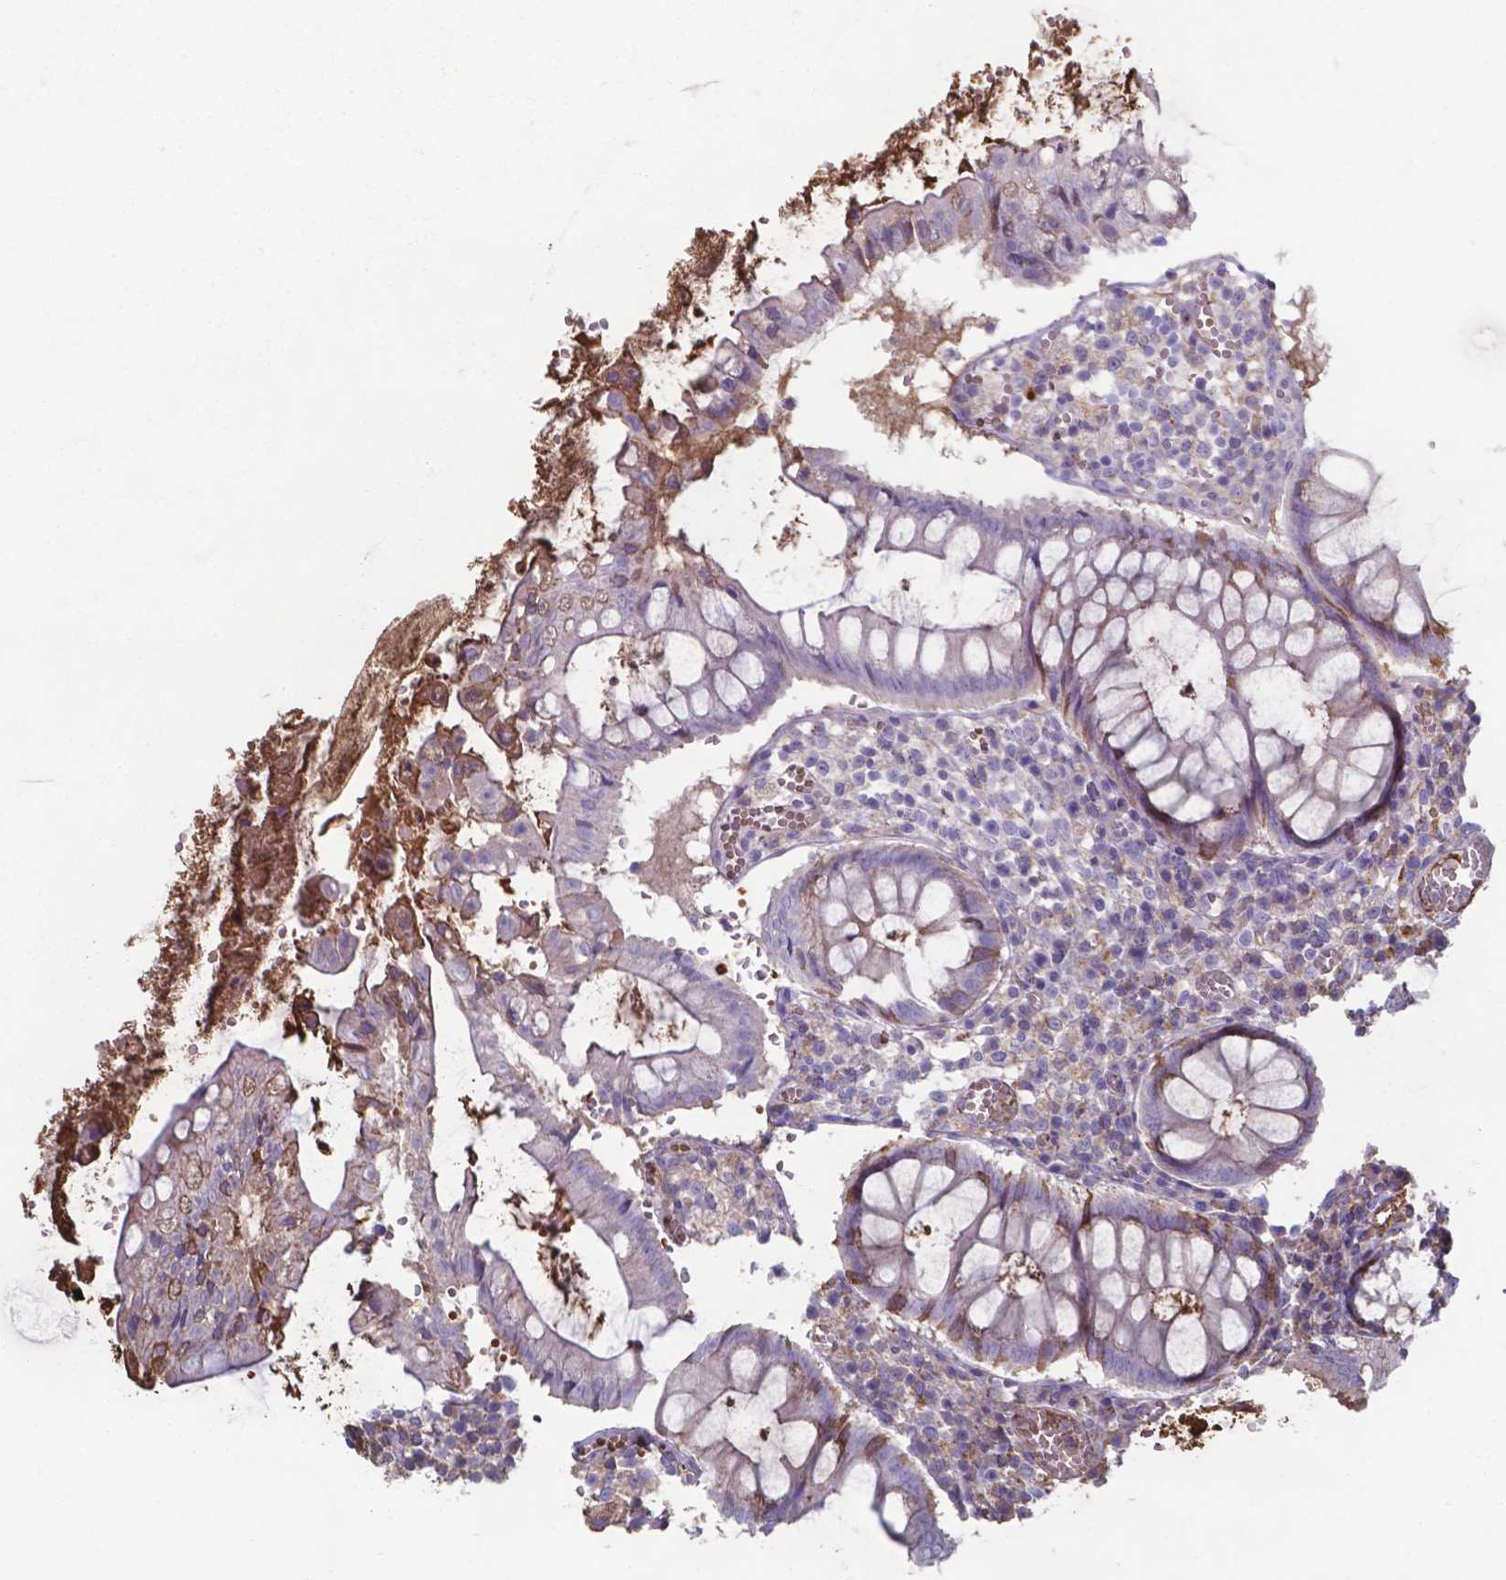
{"staining": {"intensity": "negative", "quantity": "none", "location": "none"}, "tissue": "colorectal cancer", "cell_type": "Tumor cells", "image_type": "cancer", "snomed": [{"axis": "morphology", "description": "Adenocarcinoma, NOS"}, {"axis": "topography", "description": "Colon"}], "caption": "There is no significant expression in tumor cells of adenocarcinoma (colorectal).", "gene": "SERPINA1", "patient": {"sex": "male", "age": 65}}